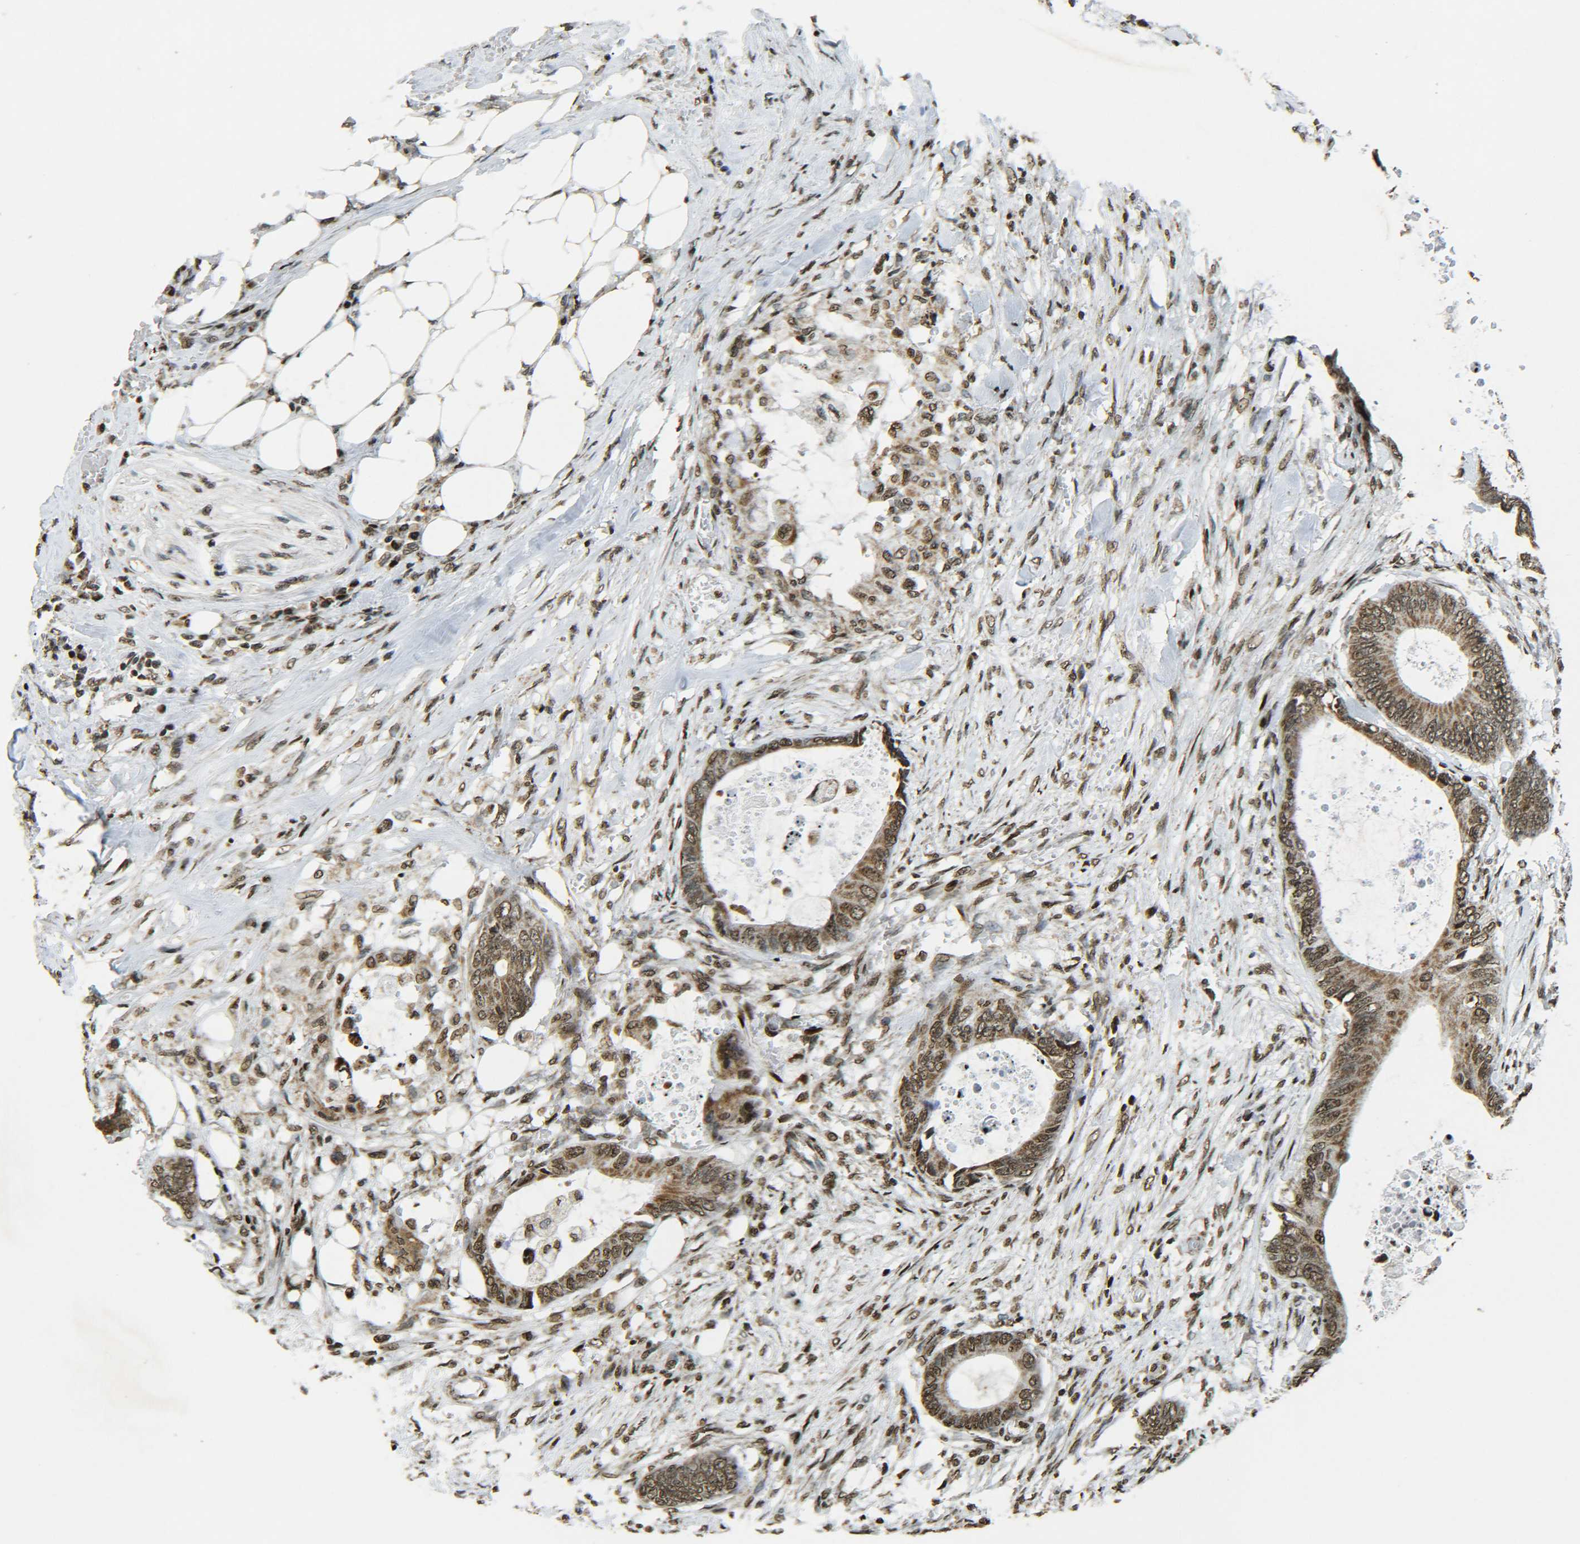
{"staining": {"intensity": "moderate", "quantity": ">75%", "location": "cytoplasmic/membranous,nuclear"}, "tissue": "colorectal cancer", "cell_type": "Tumor cells", "image_type": "cancer", "snomed": [{"axis": "morphology", "description": "Normal tissue, NOS"}, {"axis": "morphology", "description": "Adenocarcinoma, NOS"}, {"axis": "topography", "description": "Rectum"}, {"axis": "topography", "description": "Peripheral nerve tissue"}], "caption": "Tumor cells reveal medium levels of moderate cytoplasmic/membranous and nuclear expression in about >75% of cells in human colorectal cancer (adenocarcinoma). (IHC, brightfield microscopy, high magnification).", "gene": "NEUROG2", "patient": {"sex": "female", "age": 77}}